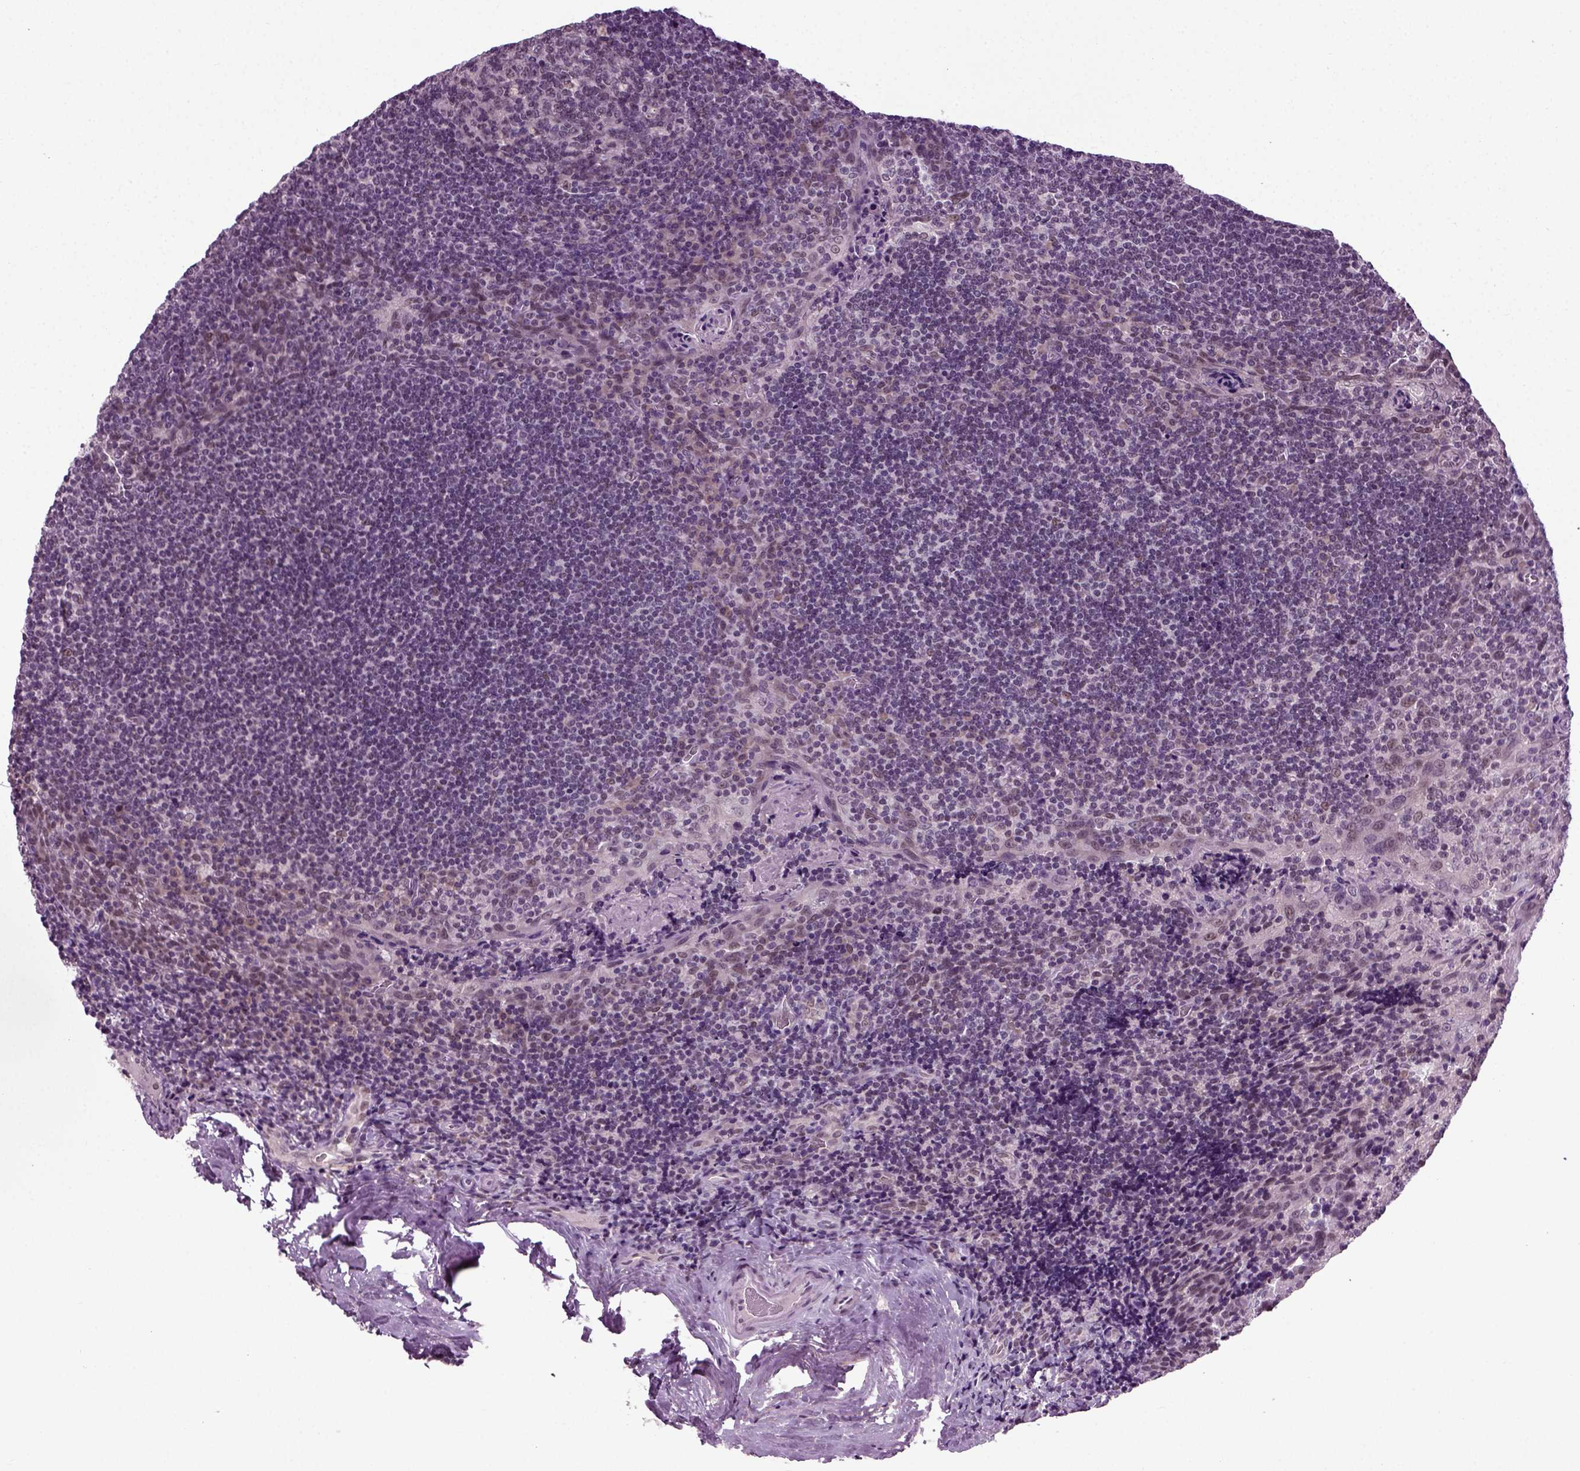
{"staining": {"intensity": "moderate", "quantity": "<25%", "location": "nuclear"}, "tissue": "tonsil", "cell_type": "Germinal center cells", "image_type": "normal", "snomed": [{"axis": "morphology", "description": "Normal tissue, NOS"}, {"axis": "morphology", "description": "Inflammation, NOS"}, {"axis": "topography", "description": "Tonsil"}], "caption": "Tonsil stained for a protein exhibits moderate nuclear positivity in germinal center cells.", "gene": "RCOR3", "patient": {"sex": "female", "age": 31}}